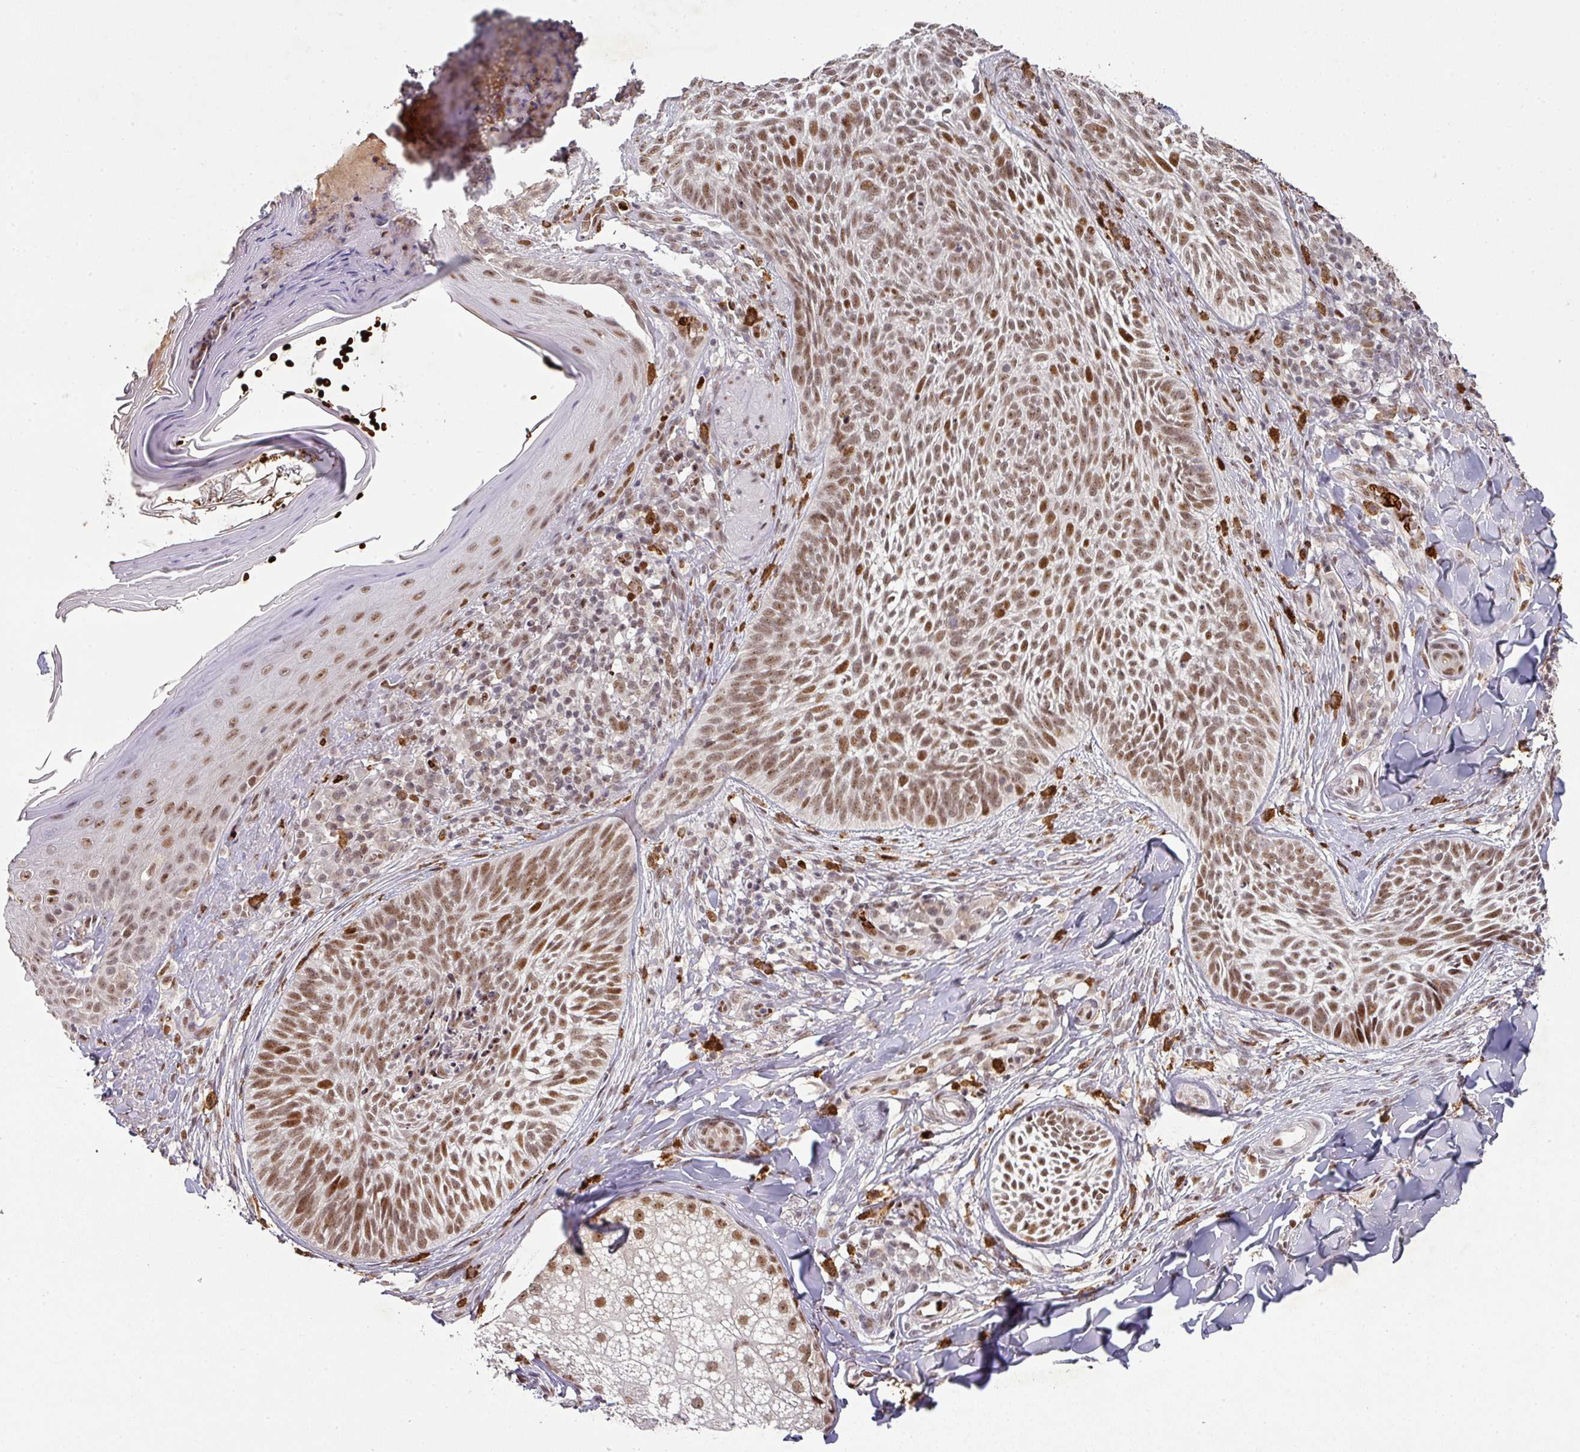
{"staining": {"intensity": "moderate", "quantity": ">75%", "location": "nuclear"}, "tissue": "skin cancer", "cell_type": "Tumor cells", "image_type": "cancer", "snomed": [{"axis": "morphology", "description": "Basal cell carcinoma"}, {"axis": "topography", "description": "Skin"}], "caption": "IHC photomicrograph of neoplastic tissue: skin cancer stained using immunohistochemistry exhibits medium levels of moderate protein expression localized specifically in the nuclear of tumor cells, appearing as a nuclear brown color.", "gene": "NEIL1", "patient": {"sex": "female", "age": 61}}